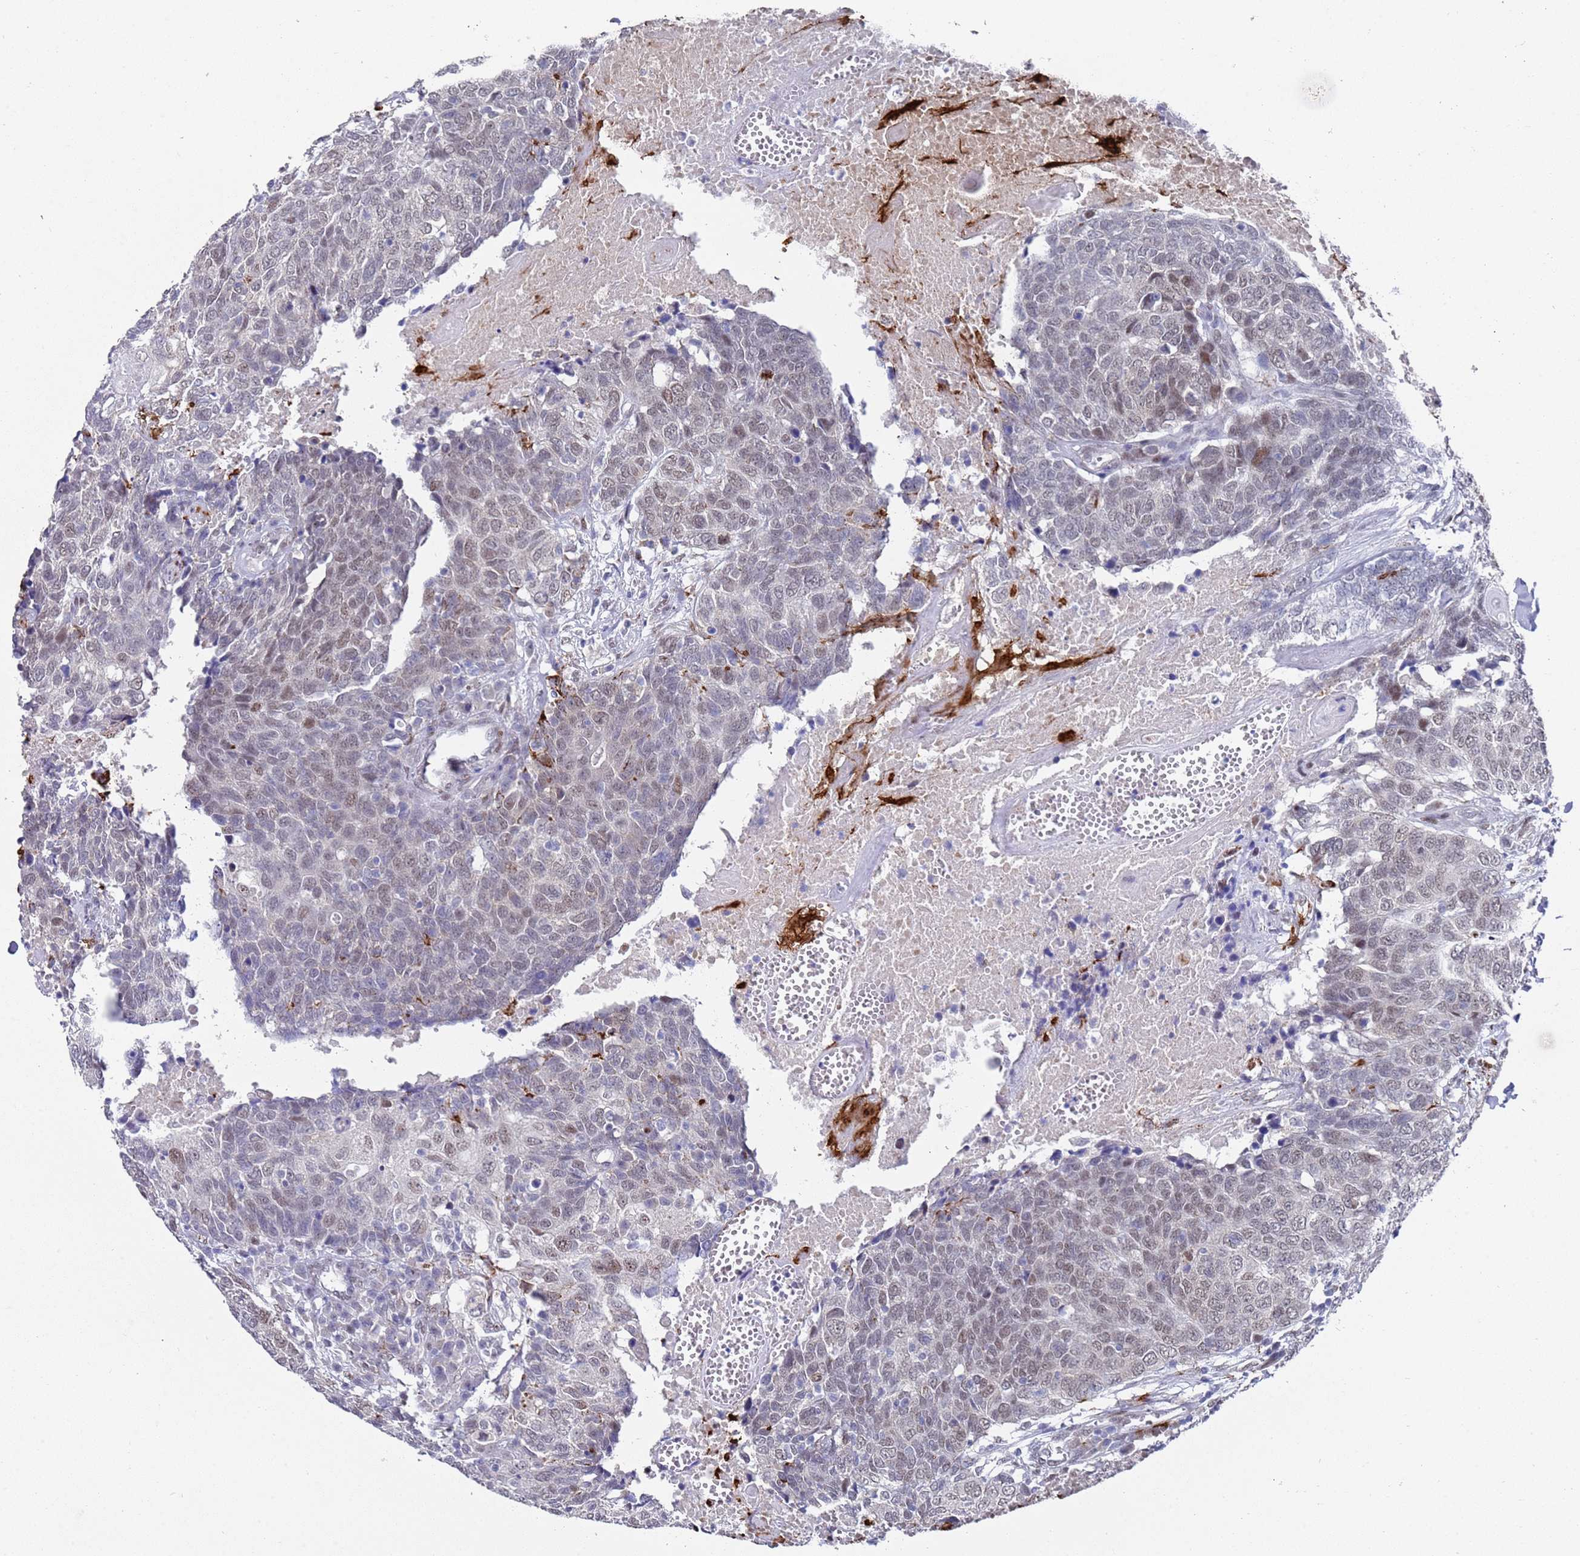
{"staining": {"intensity": "weak", "quantity": "25%-75%", "location": "nuclear"}, "tissue": "head and neck cancer", "cell_type": "Tumor cells", "image_type": "cancer", "snomed": [{"axis": "morphology", "description": "Squamous cell carcinoma, NOS"}, {"axis": "topography", "description": "Head-Neck"}], "caption": "Head and neck squamous cell carcinoma stained with immunohistochemistry (IHC) demonstrates weak nuclear positivity in approximately 25%-75% of tumor cells. (Stains: DAB in brown, nuclei in blue, Microscopy: brightfield microscopy at high magnification).", "gene": "COPS6", "patient": {"sex": "male", "age": 66}}